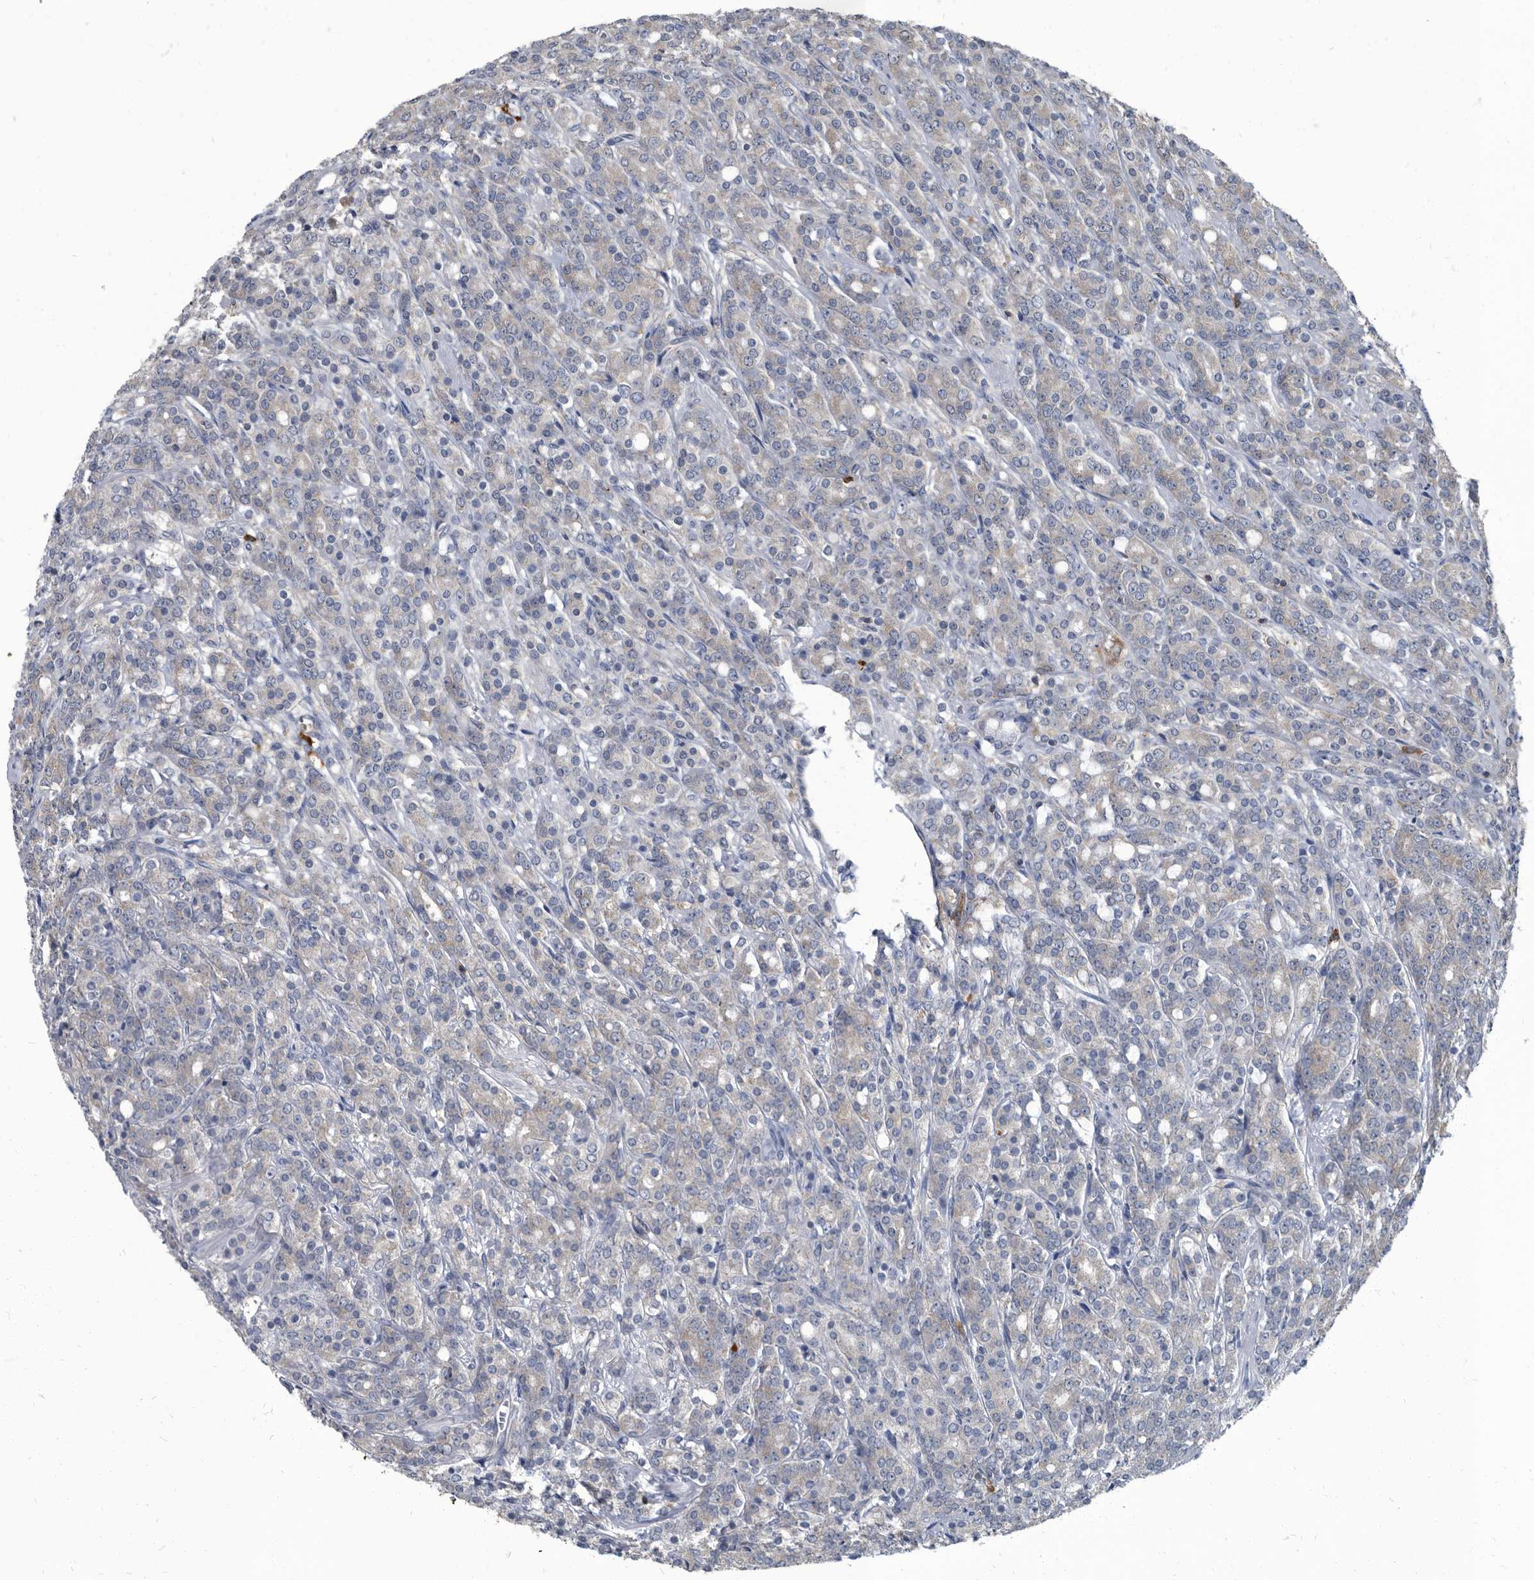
{"staining": {"intensity": "negative", "quantity": "none", "location": "none"}, "tissue": "prostate cancer", "cell_type": "Tumor cells", "image_type": "cancer", "snomed": [{"axis": "morphology", "description": "Adenocarcinoma, High grade"}, {"axis": "topography", "description": "Prostate"}], "caption": "There is no significant expression in tumor cells of high-grade adenocarcinoma (prostate). The staining is performed using DAB (3,3'-diaminobenzidine) brown chromogen with nuclei counter-stained in using hematoxylin.", "gene": "CDV3", "patient": {"sex": "male", "age": 62}}